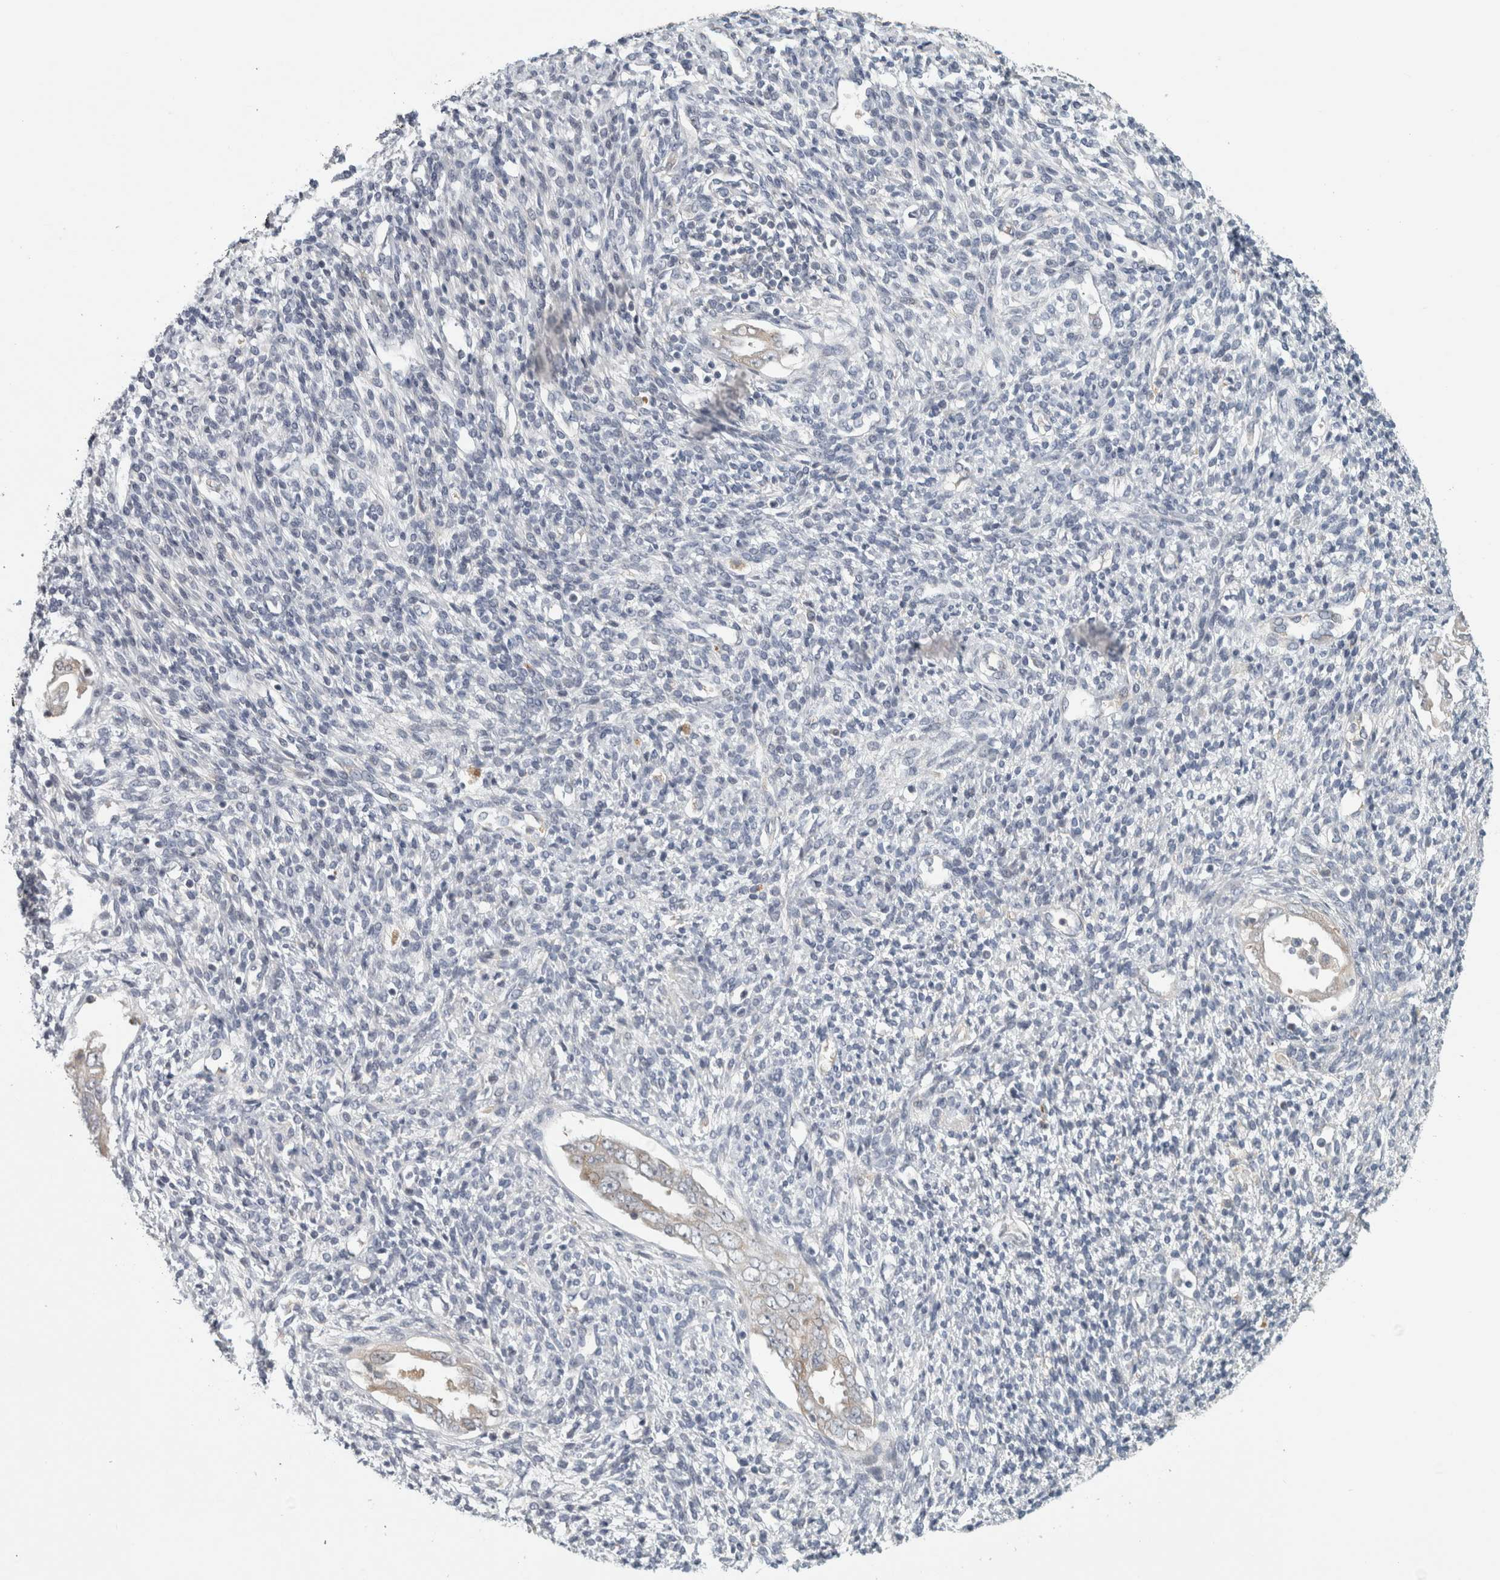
{"staining": {"intensity": "negative", "quantity": "none", "location": "none"}, "tissue": "endometrium", "cell_type": "Cells in endometrial stroma", "image_type": "normal", "snomed": [{"axis": "morphology", "description": "Normal tissue, NOS"}, {"axis": "topography", "description": "Endometrium"}], "caption": "There is no significant expression in cells in endometrial stroma of endometrium. (DAB (3,3'-diaminobenzidine) IHC with hematoxylin counter stain).", "gene": "ZNF804B", "patient": {"sex": "female", "age": 66}}